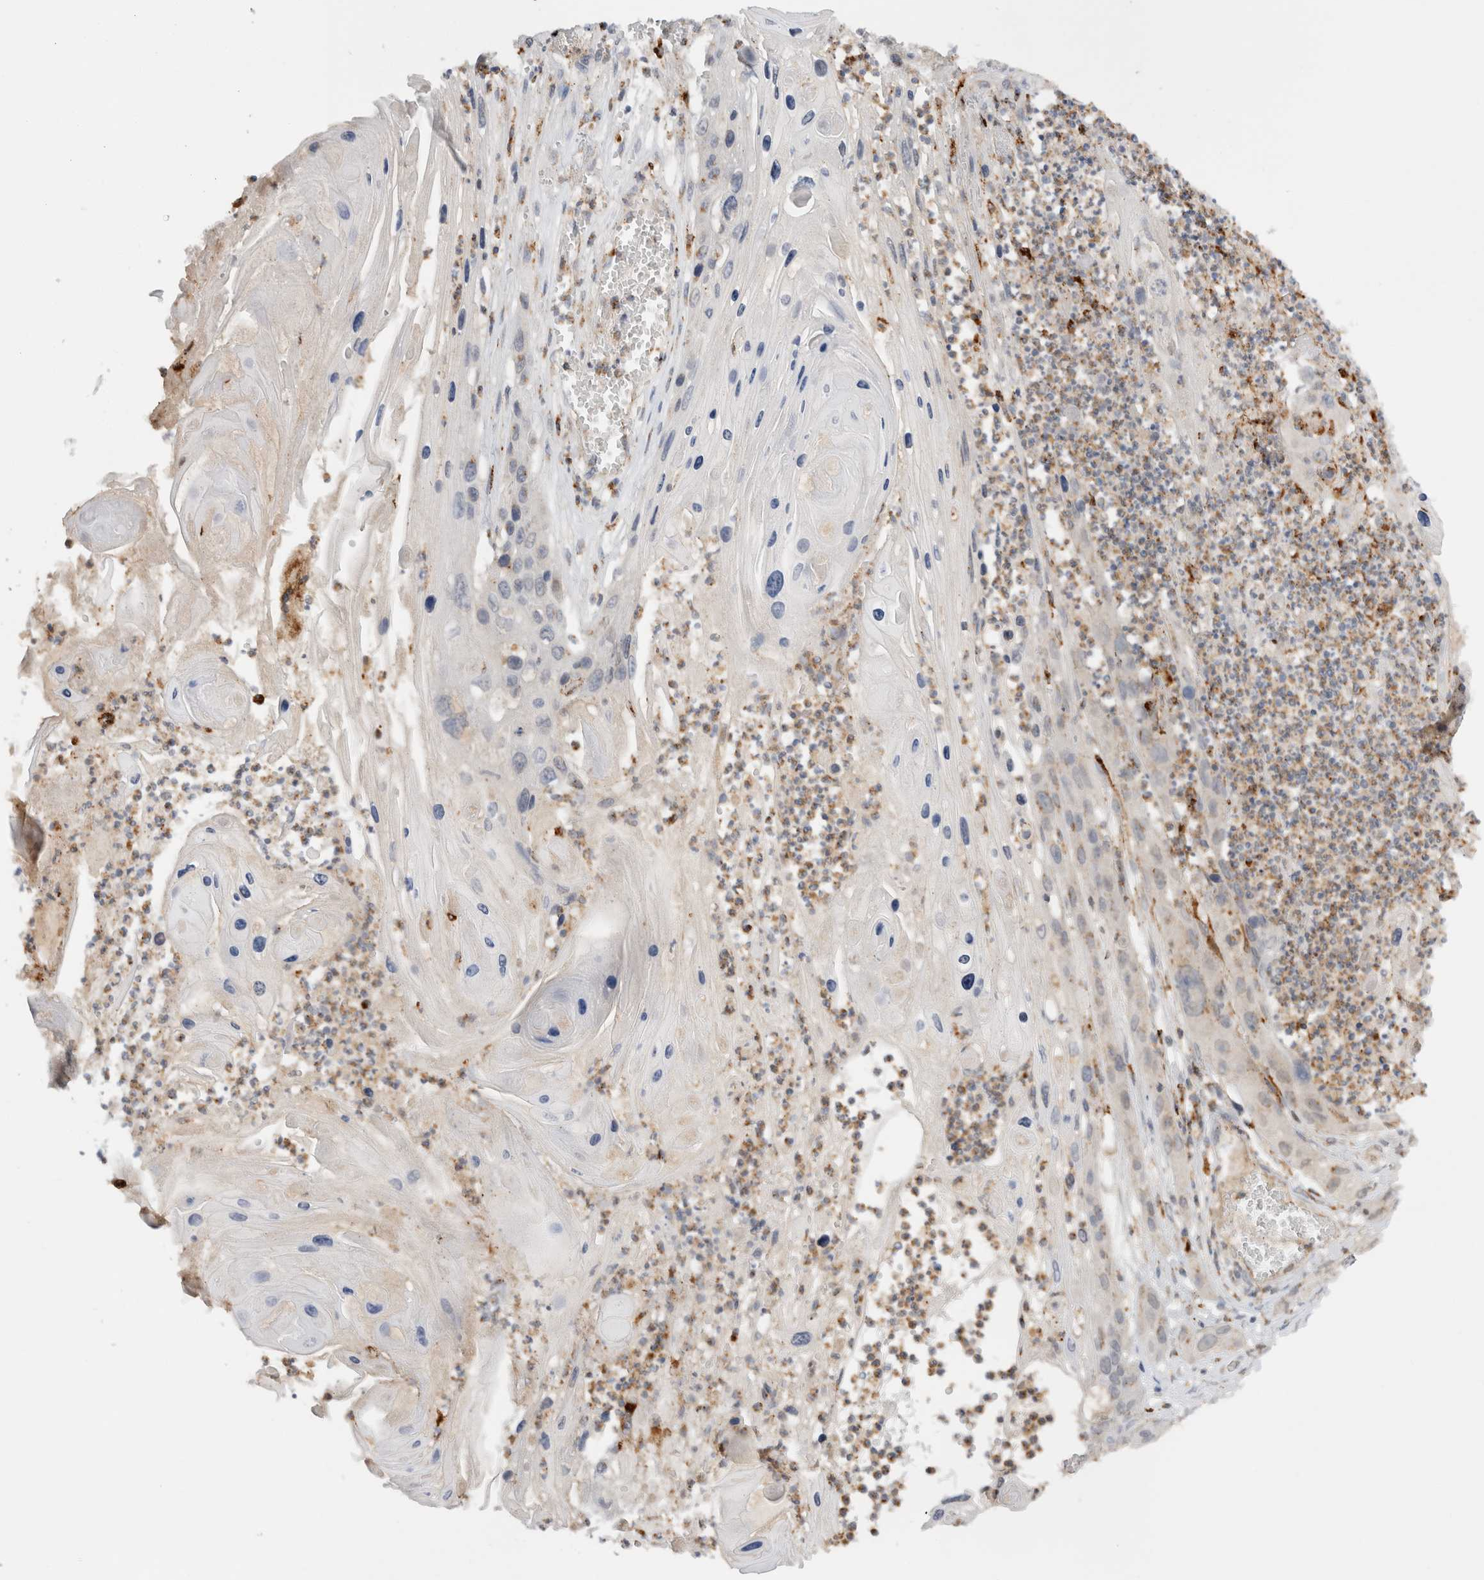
{"staining": {"intensity": "negative", "quantity": "none", "location": "none"}, "tissue": "skin cancer", "cell_type": "Tumor cells", "image_type": "cancer", "snomed": [{"axis": "morphology", "description": "Squamous cell carcinoma, NOS"}, {"axis": "topography", "description": "Skin"}], "caption": "An image of skin cancer stained for a protein exhibits no brown staining in tumor cells.", "gene": "GNS", "patient": {"sex": "male", "age": 55}}